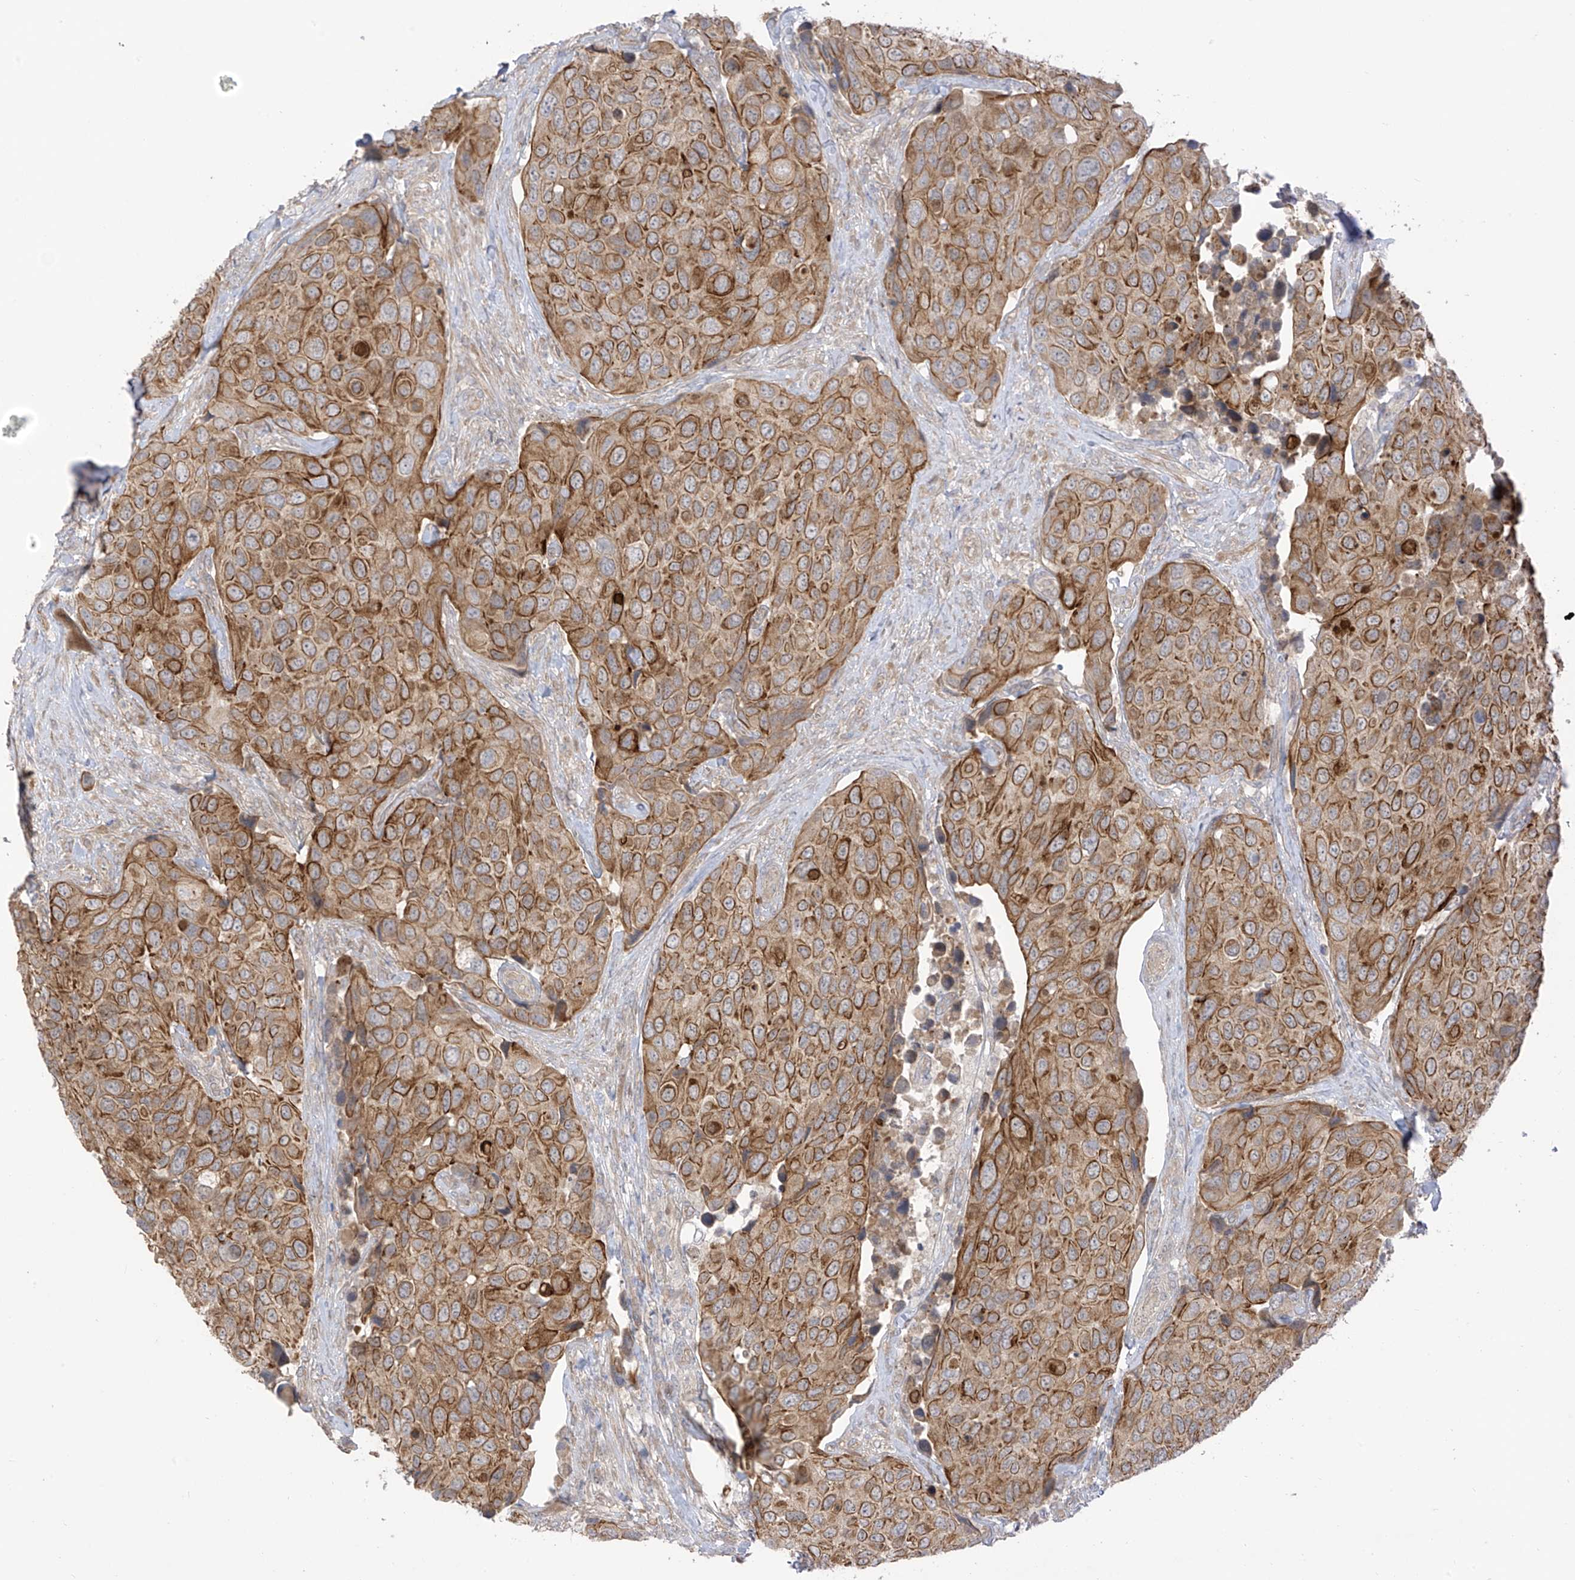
{"staining": {"intensity": "moderate", "quantity": ">75%", "location": "cytoplasmic/membranous"}, "tissue": "urothelial cancer", "cell_type": "Tumor cells", "image_type": "cancer", "snomed": [{"axis": "morphology", "description": "Urothelial carcinoma, High grade"}, {"axis": "topography", "description": "Urinary bladder"}], "caption": "The micrograph displays a brown stain indicating the presence of a protein in the cytoplasmic/membranous of tumor cells in high-grade urothelial carcinoma.", "gene": "EIPR1", "patient": {"sex": "male", "age": 74}}